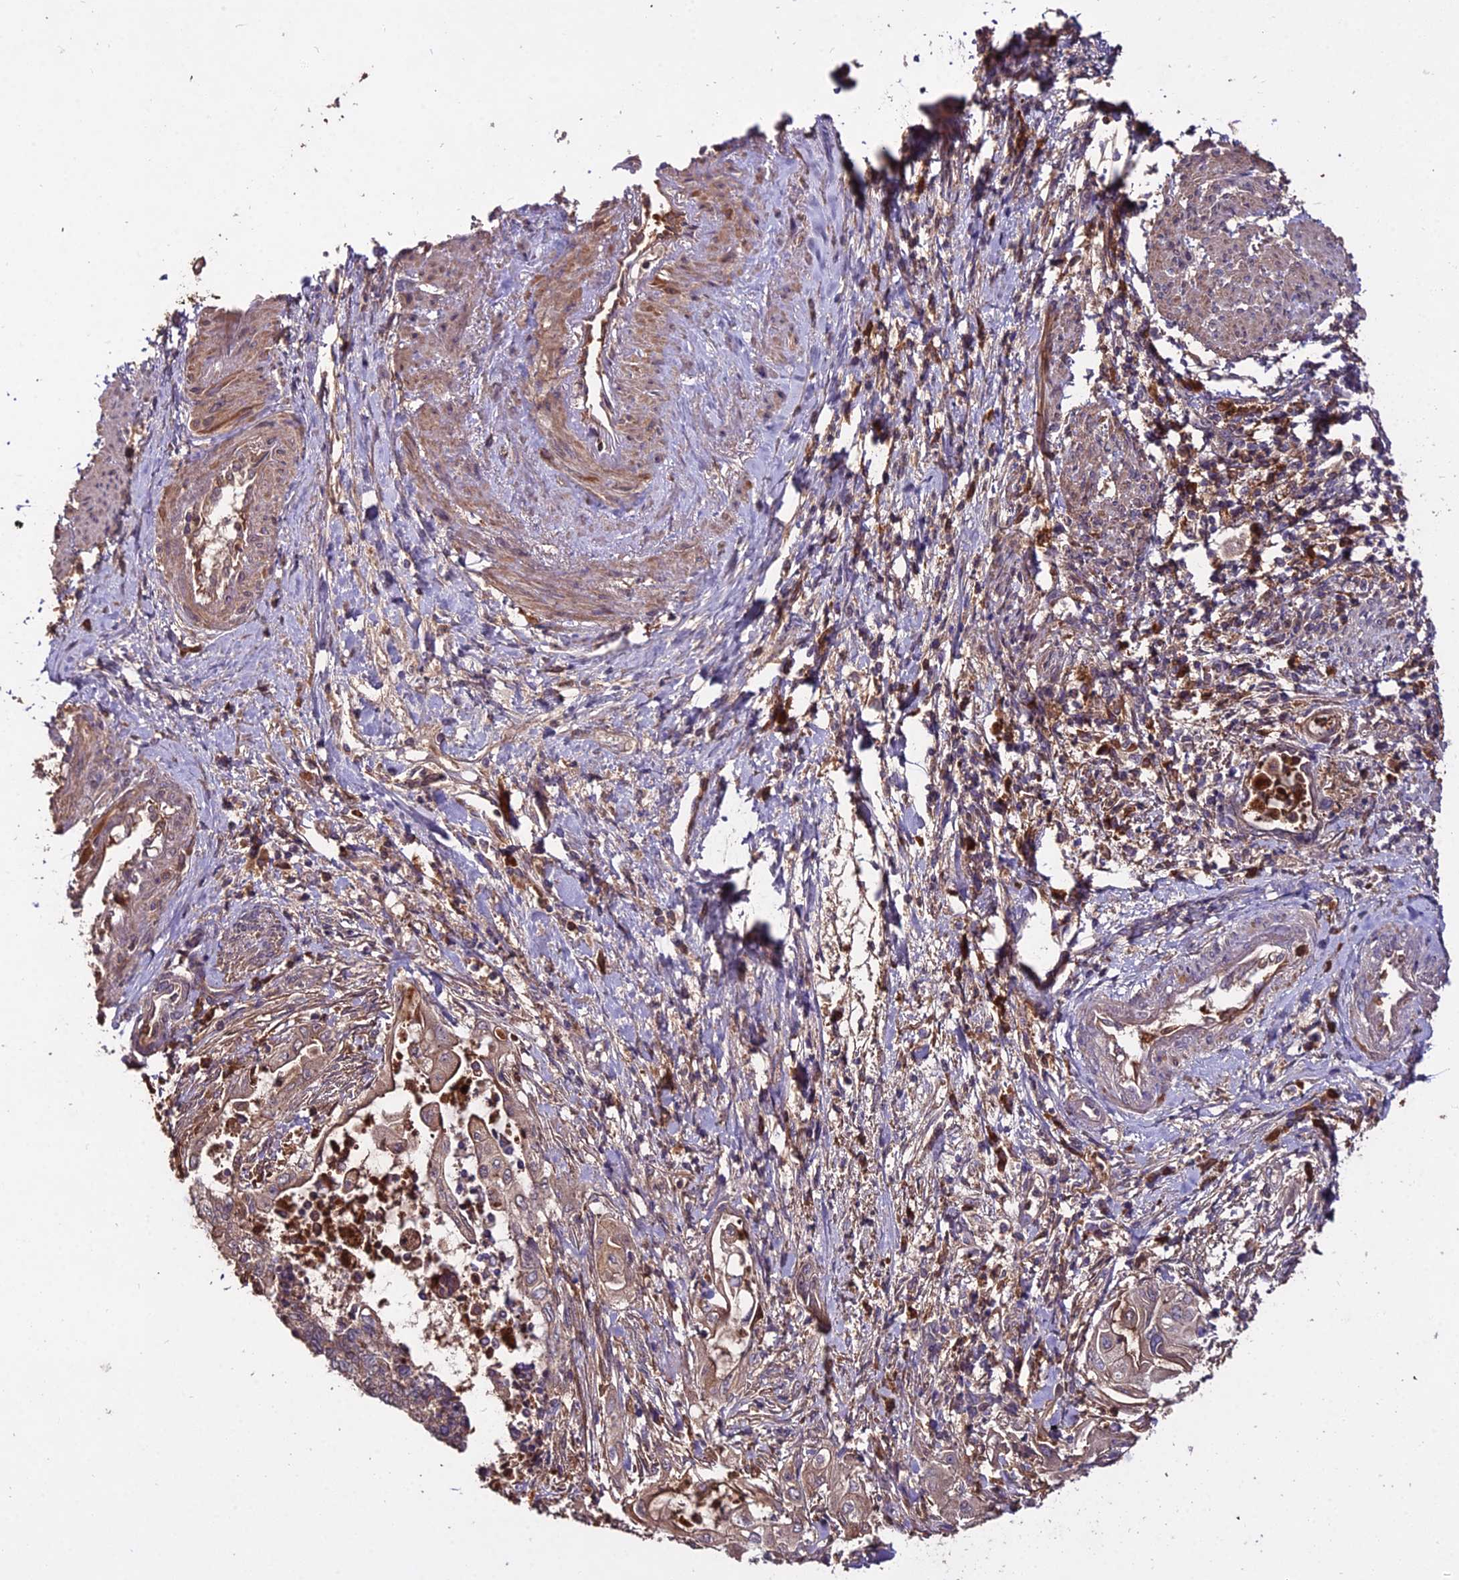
{"staining": {"intensity": "weak", "quantity": "25%-75%", "location": "cytoplasmic/membranous"}, "tissue": "endometrial cancer", "cell_type": "Tumor cells", "image_type": "cancer", "snomed": [{"axis": "morphology", "description": "Adenocarcinoma, NOS"}, {"axis": "topography", "description": "Uterus"}, {"axis": "topography", "description": "Endometrium"}], "caption": "Immunohistochemistry (IHC) image of neoplastic tissue: human endometrial cancer stained using immunohistochemistry displays low levels of weak protein expression localized specifically in the cytoplasmic/membranous of tumor cells, appearing as a cytoplasmic/membranous brown color.", "gene": "KCTD16", "patient": {"sex": "female", "age": 70}}